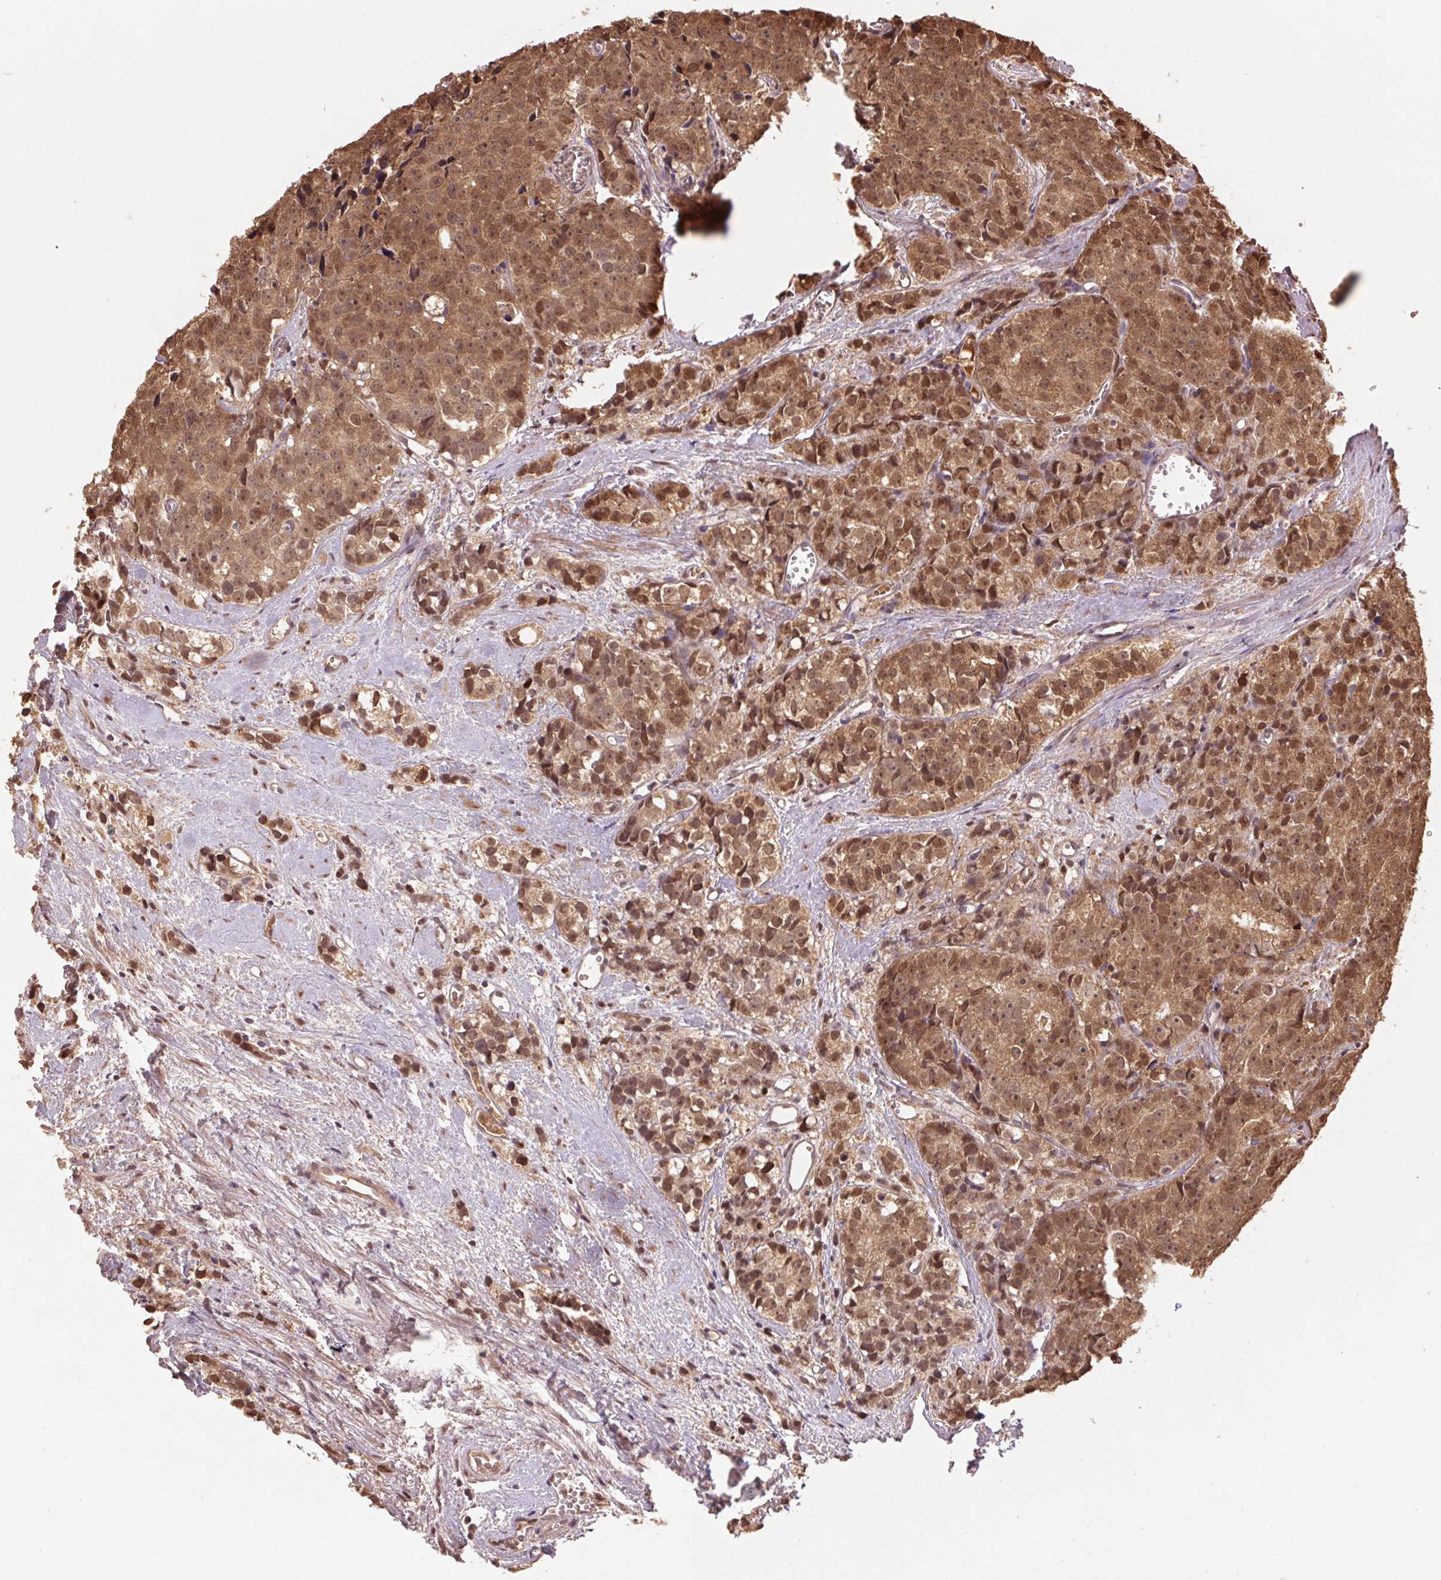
{"staining": {"intensity": "strong", "quantity": "25%-75%", "location": "cytoplasmic/membranous,nuclear"}, "tissue": "prostate cancer", "cell_type": "Tumor cells", "image_type": "cancer", "snomed": [{"axis": "morphology", "description": "Adenocarcinoma, High grade"}, {"axis": "topography", "description": "Prostate"}], "caption": "Approximately 25%-75% of tumor cells in prostate adenocarcinoma (high-grade) show strong cytoplasmic/membranous and nuclear protein expression as visualized by brown immunohistochemical staining.", "gene": "CUTA", "patient": {"sex": "male", "age": 77}}